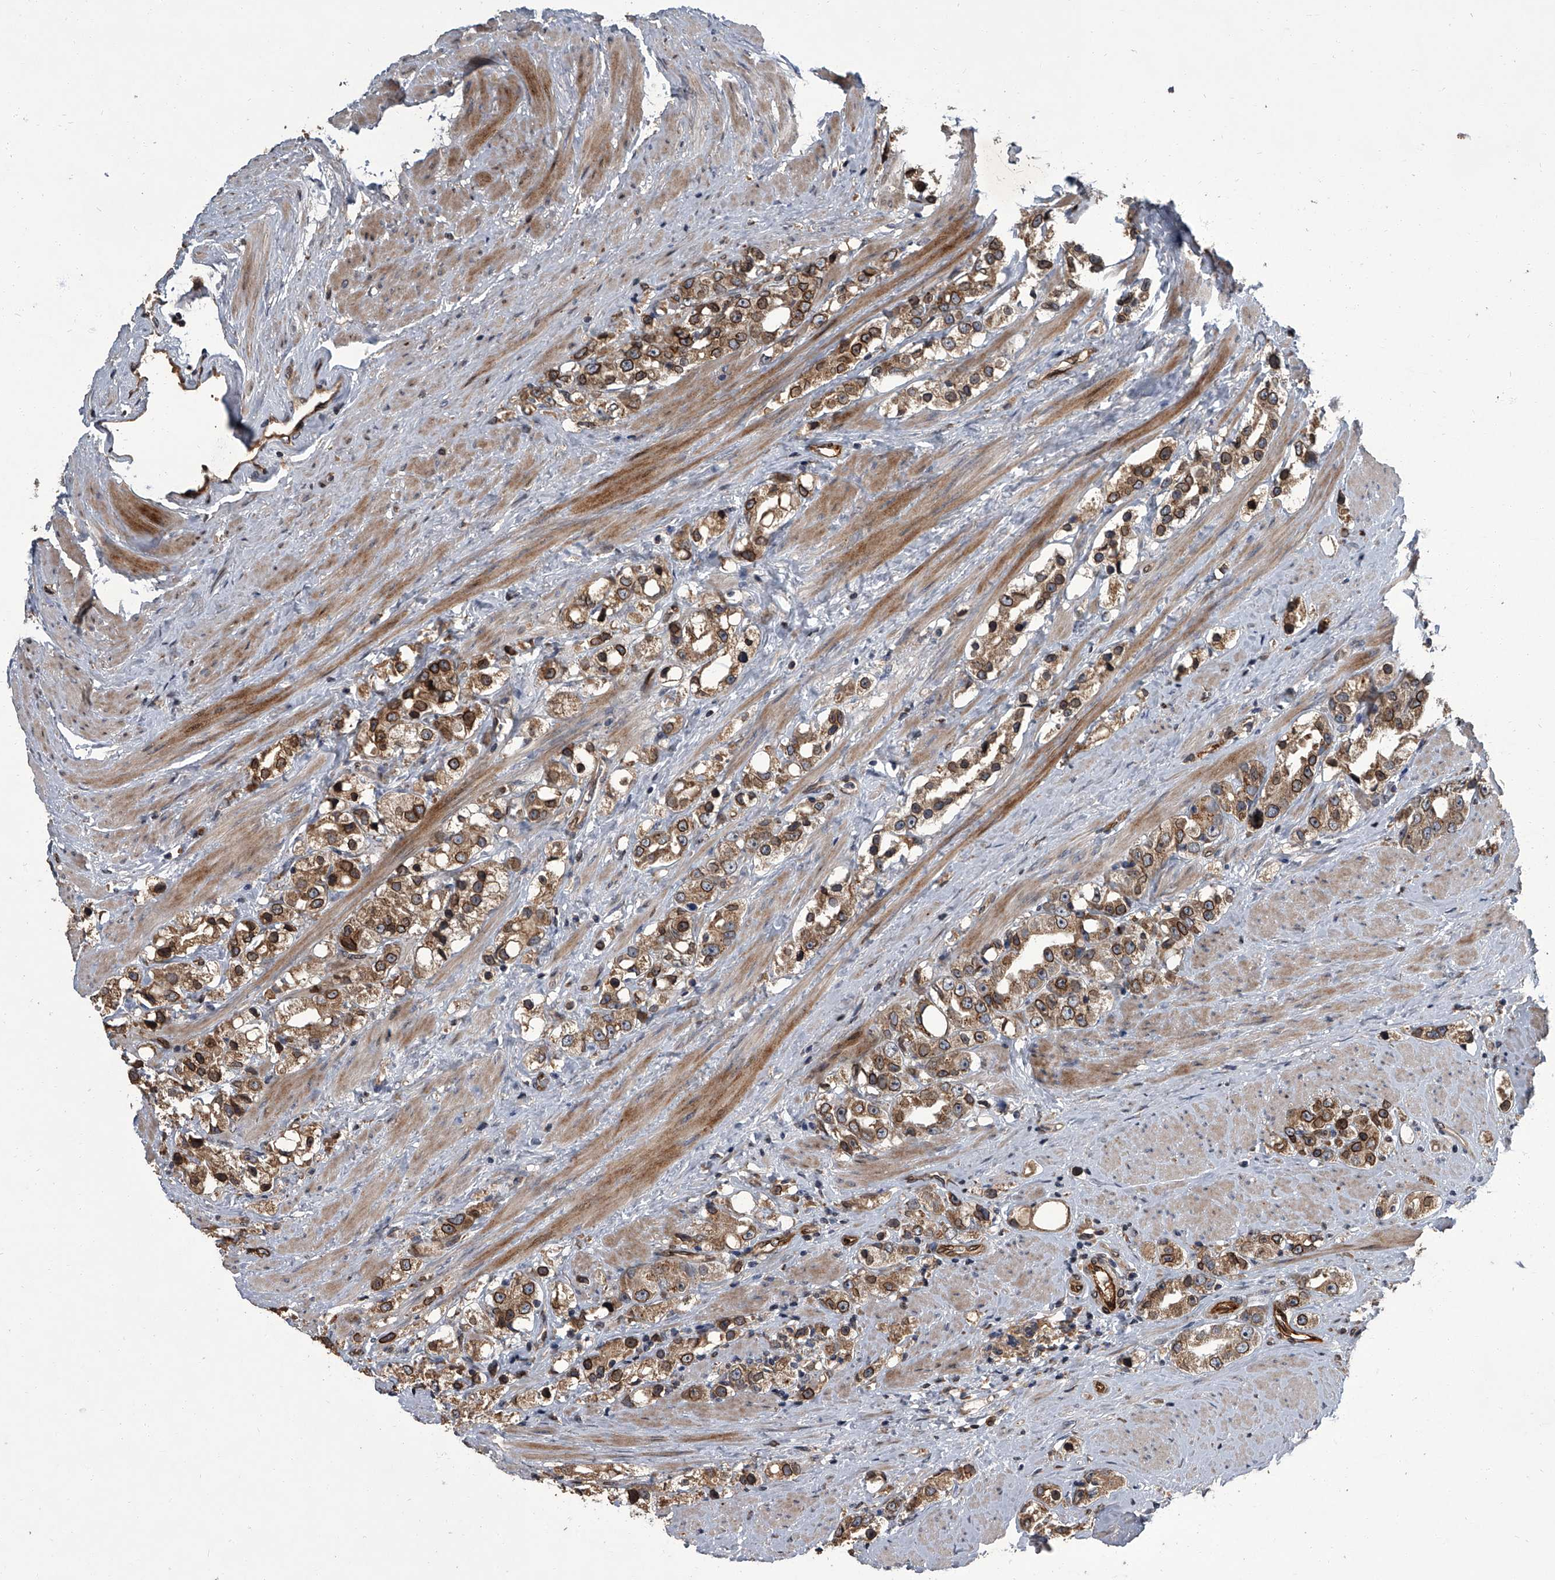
{"staining": {"intensity": "strong", "quantity": ">75%", "location": "cytoplasmic/membranous,nuclear"}, "tissue": "prostate cancer", "cell_type": "Tumor cells", "image_type": "cancer", "snomed": [{"axis": "morphology", "description": "Adenocarcinoma, NOS"}, {"axis": "topography", "description": "Prostate"}], "caption": "Strong cytoplasmic/membranous and nuclear expression is appreciated in about >75% of tumor cells in prostate cancer (adenocarcinoma).", "gene": "LRRC8C", "patient": {"sex": "male", "age": 79}}